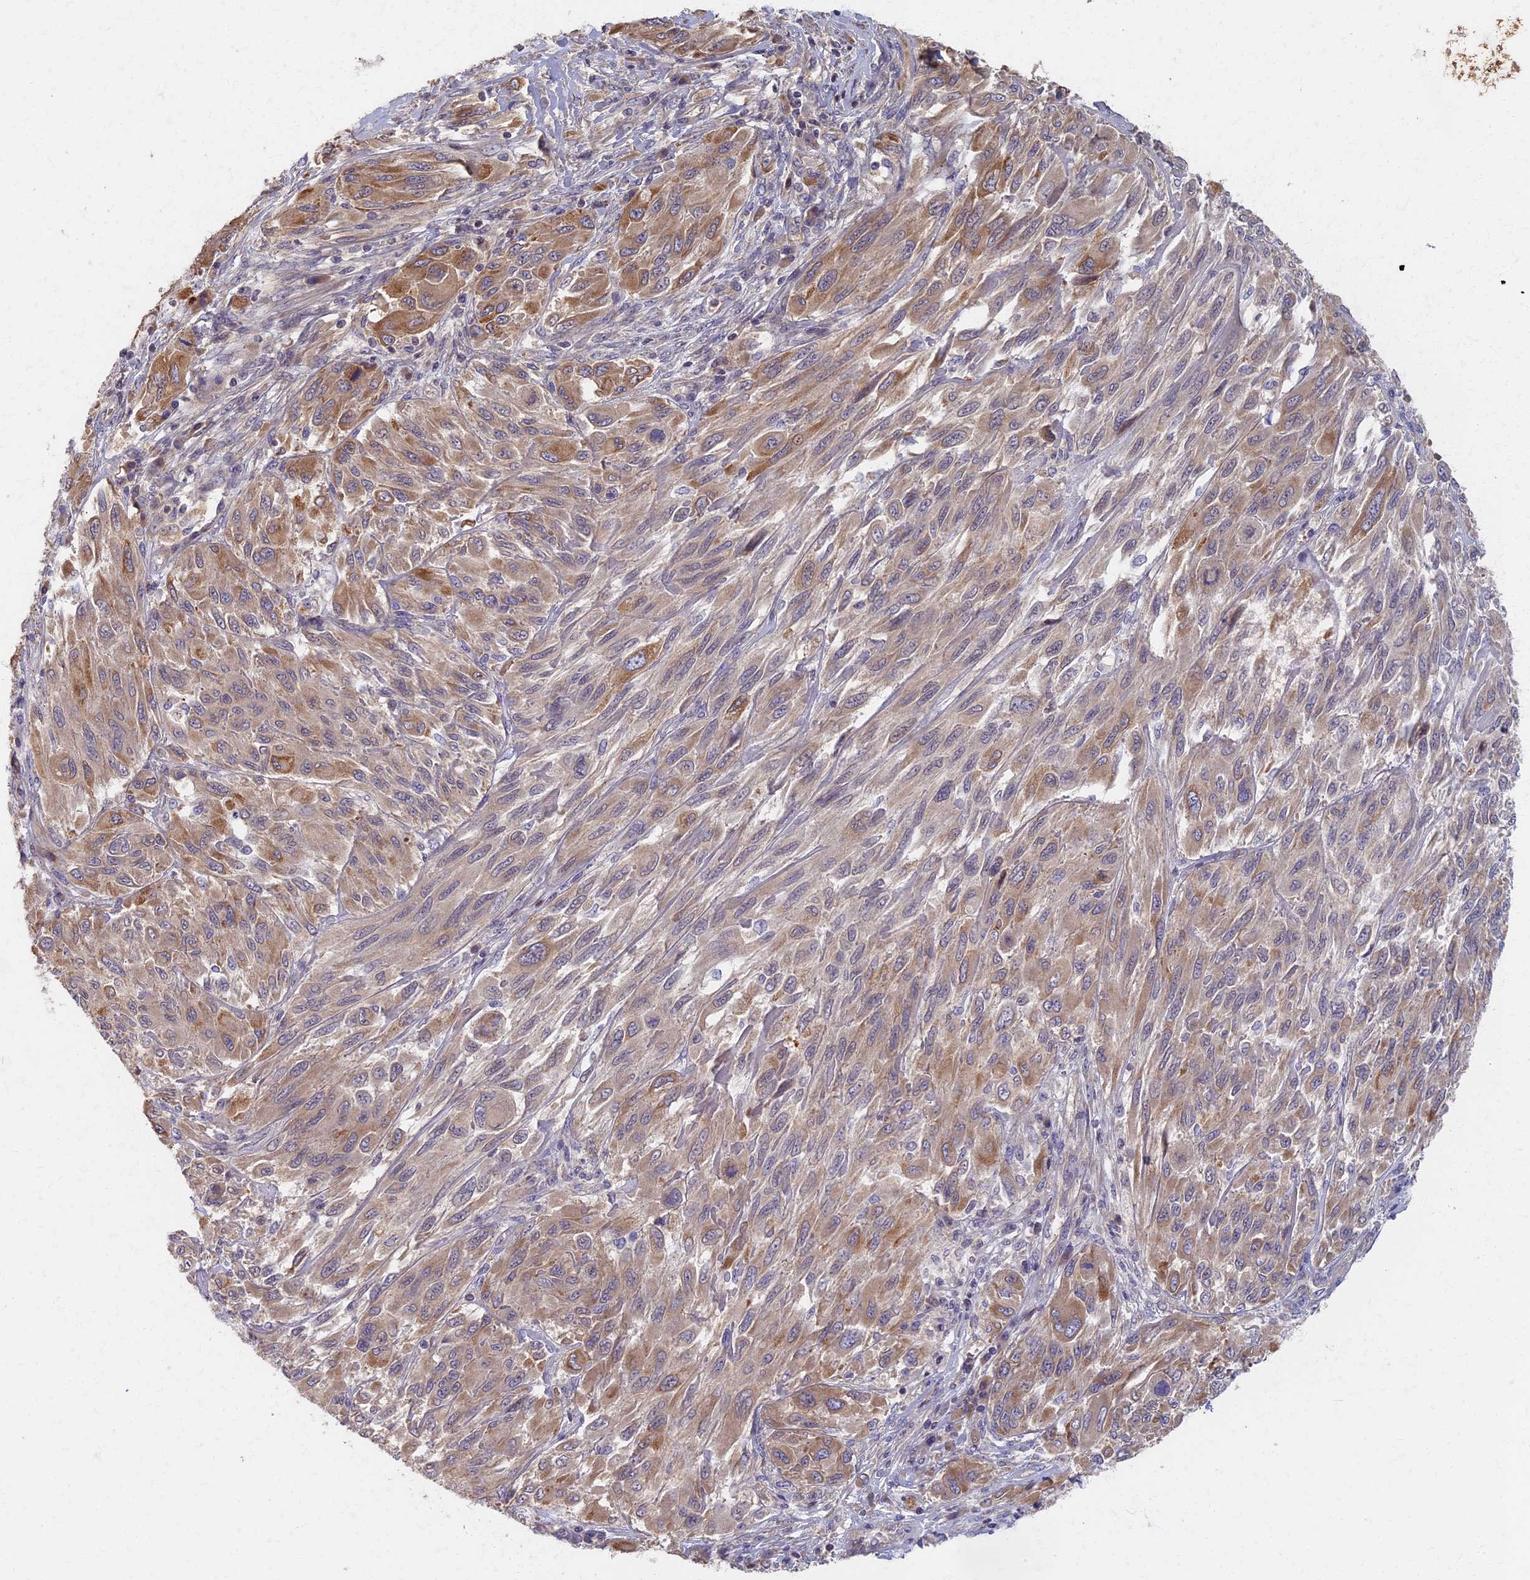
{"staining": {"intensity": "moderate", "quantity": "25%-75%", "location": "cytoplasmic/membranous"}, "tissue": "melanoma", "cell_type": "Tumor cells", "image_type": "cancer", "snomed": [{"axis": "morphology", "description": "Malignant melanoma, NOS"}, {"axis": "topography", "description": "Skin"}], "caption": "Protein staining reveals moderate cytoplasmic/membranous staining in approximately 25%-75% of tumor cells in malignant melanoma.", "gene": "AP4E1", "patient": {"sex": "female", "age": 91}}